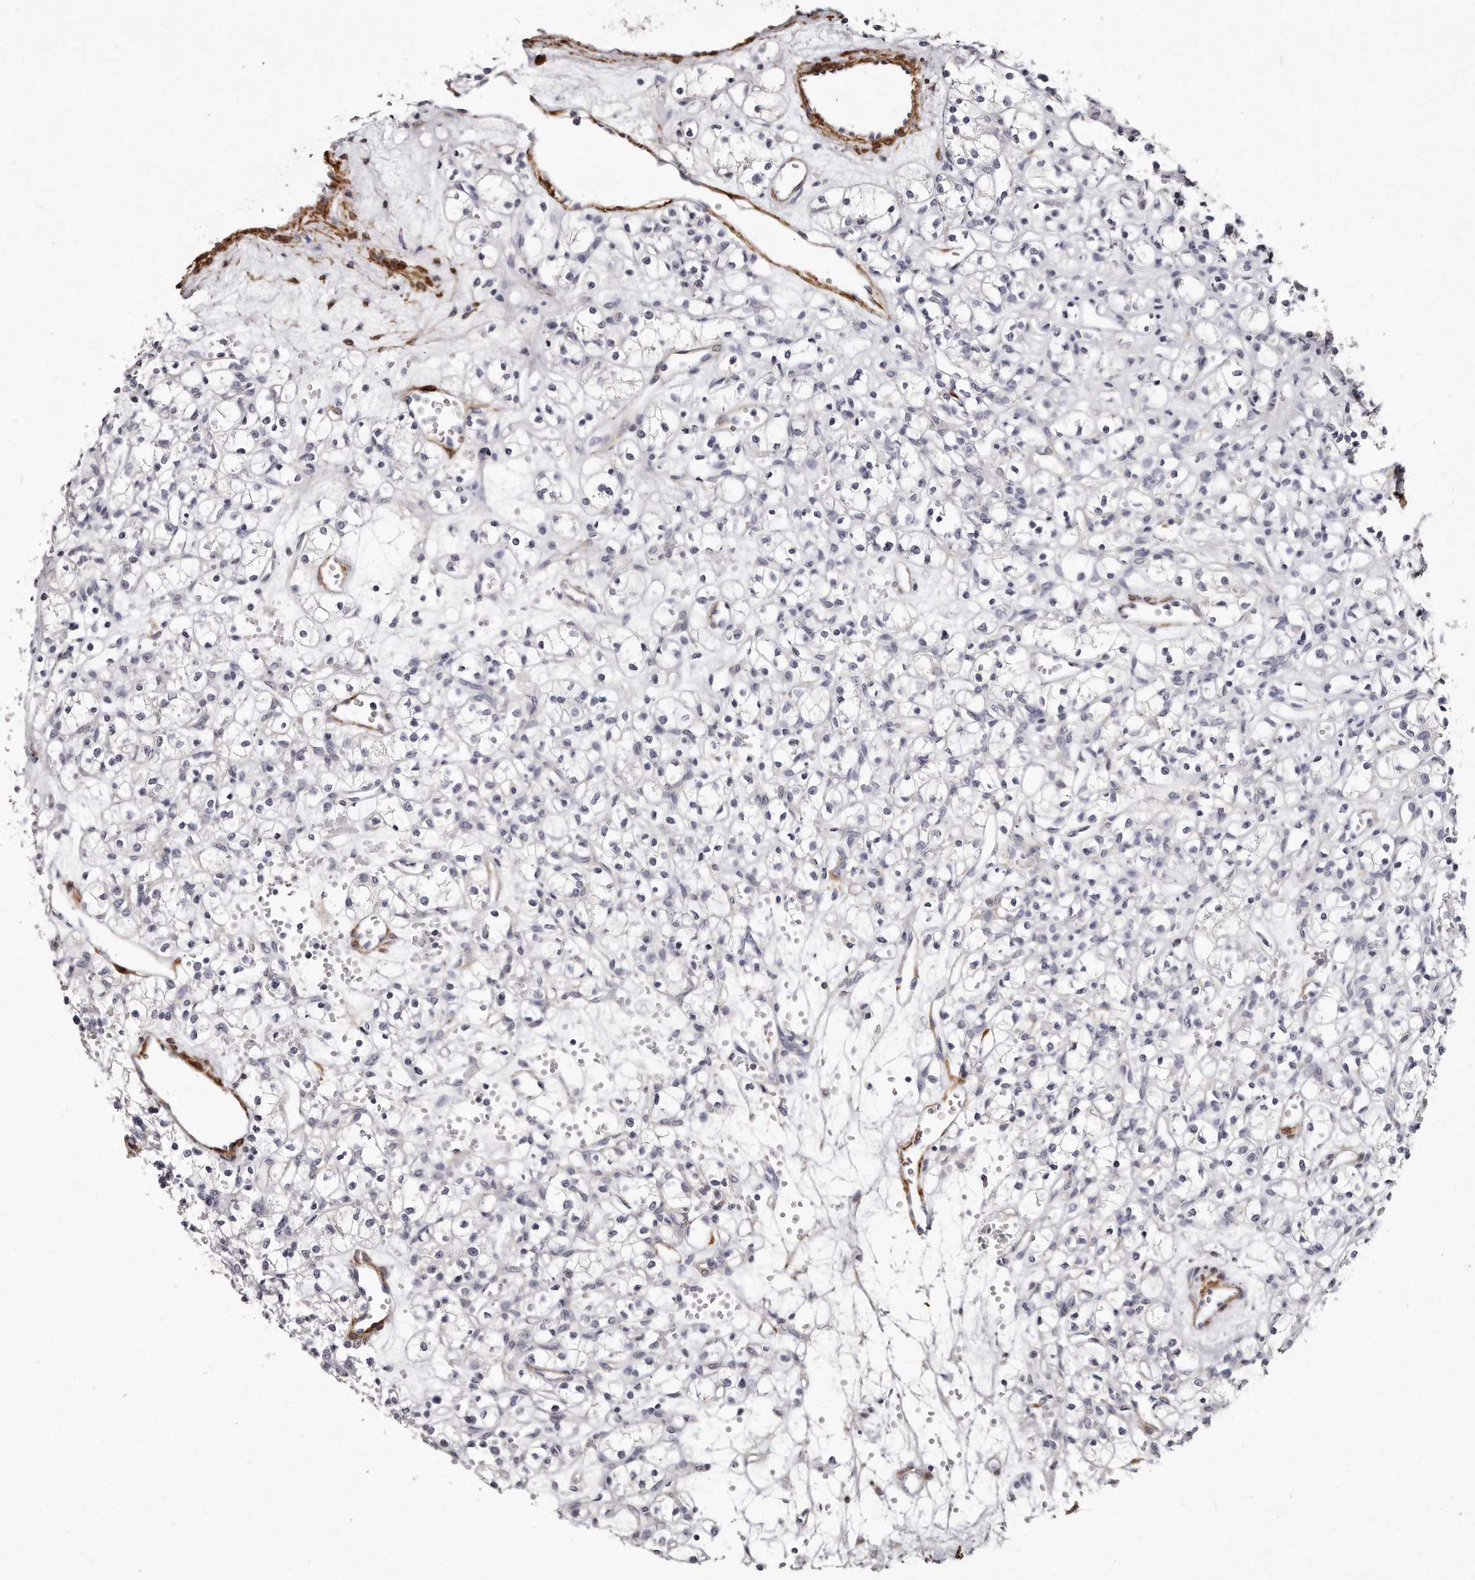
{"staining": {"intensity": "negative", "quantity": "none", "location": "none"}, "tissue": "renal cancer", "cell_type": "Tumor cells", "image_type": "cancer", "snomed": [{"axis": "morphology", "description": "Adenocarcinoma, NOS"}, {"axis": "topography", "description": "Kidney"}], "caption": "An immunohistochemistry (IHC) micrograph of renal adenocarcinoma is shown. There is no staining in tumor cells of renal adenocarcinoma. Brightfield microscopy of immunohistochemistry stained with DAB (brown) and hematoxylin (blue), captured at high magnification.", "gene": "LMOD1", "patient": {"sex": "female", "age": 59}}